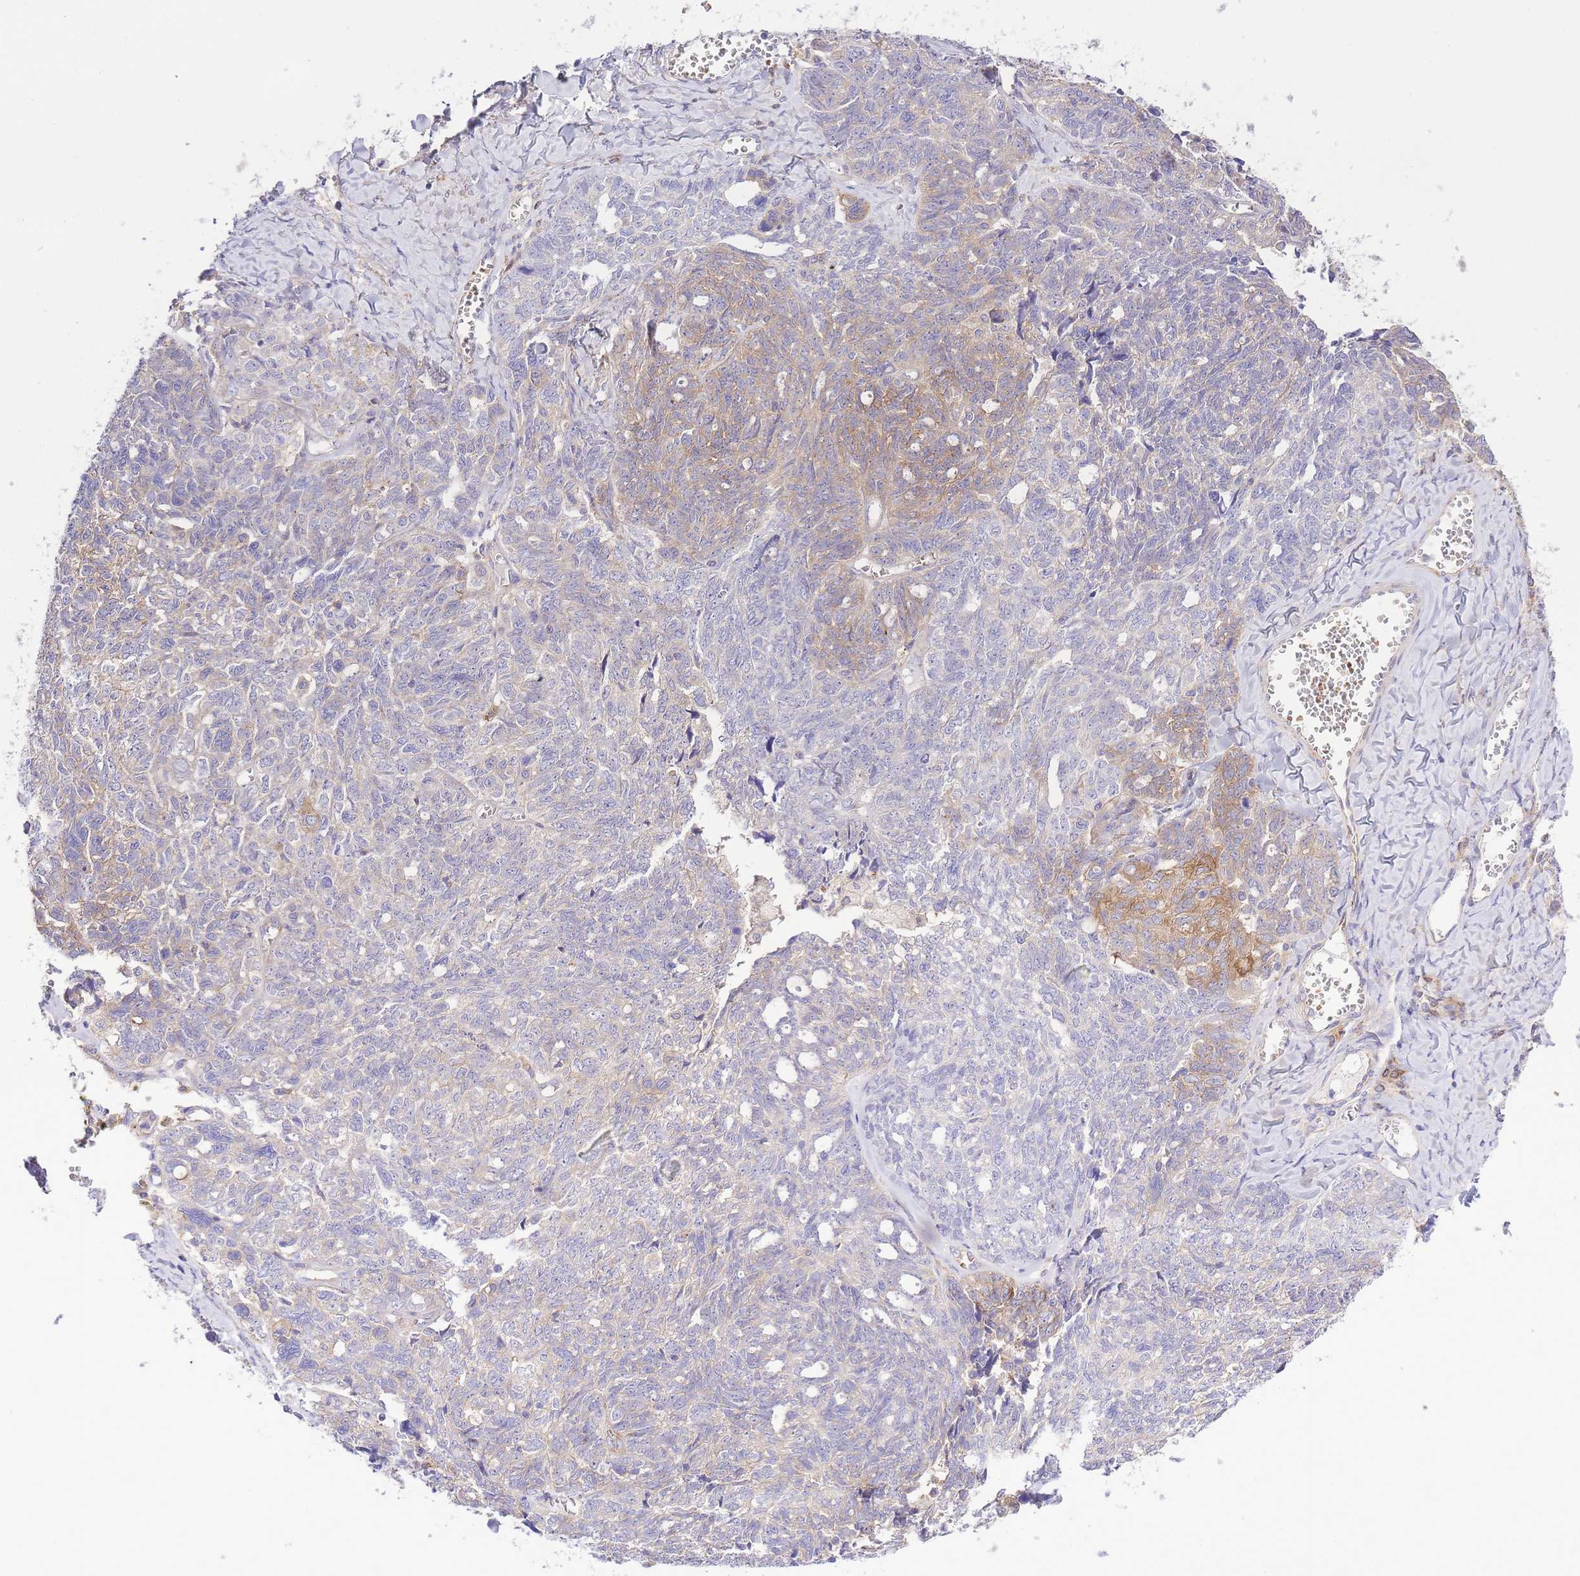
{"staining": {"intensity": "moderate", "quantity": "<25%", "location": "cytoplasmic/membranous"}, "tissue": "ovarian cancer", "cell_type": "Tumor cells", "image_type": "cancer", "snomed": [{"axis": "morphology", "description": "Cystadenocarcinoma, serous, NOS"}, {"axis": "topography", "description": "Ovary"}], "caption": "Immunohistochemical staining of human ovarian serous cystadenocarcinoma displays low levels of moderate cytoplasmic/membranous protein staining in approximately <25% of tumor cells.", "gene": "INSYN2B", "patient": {"sex": "female", "age": 79}}